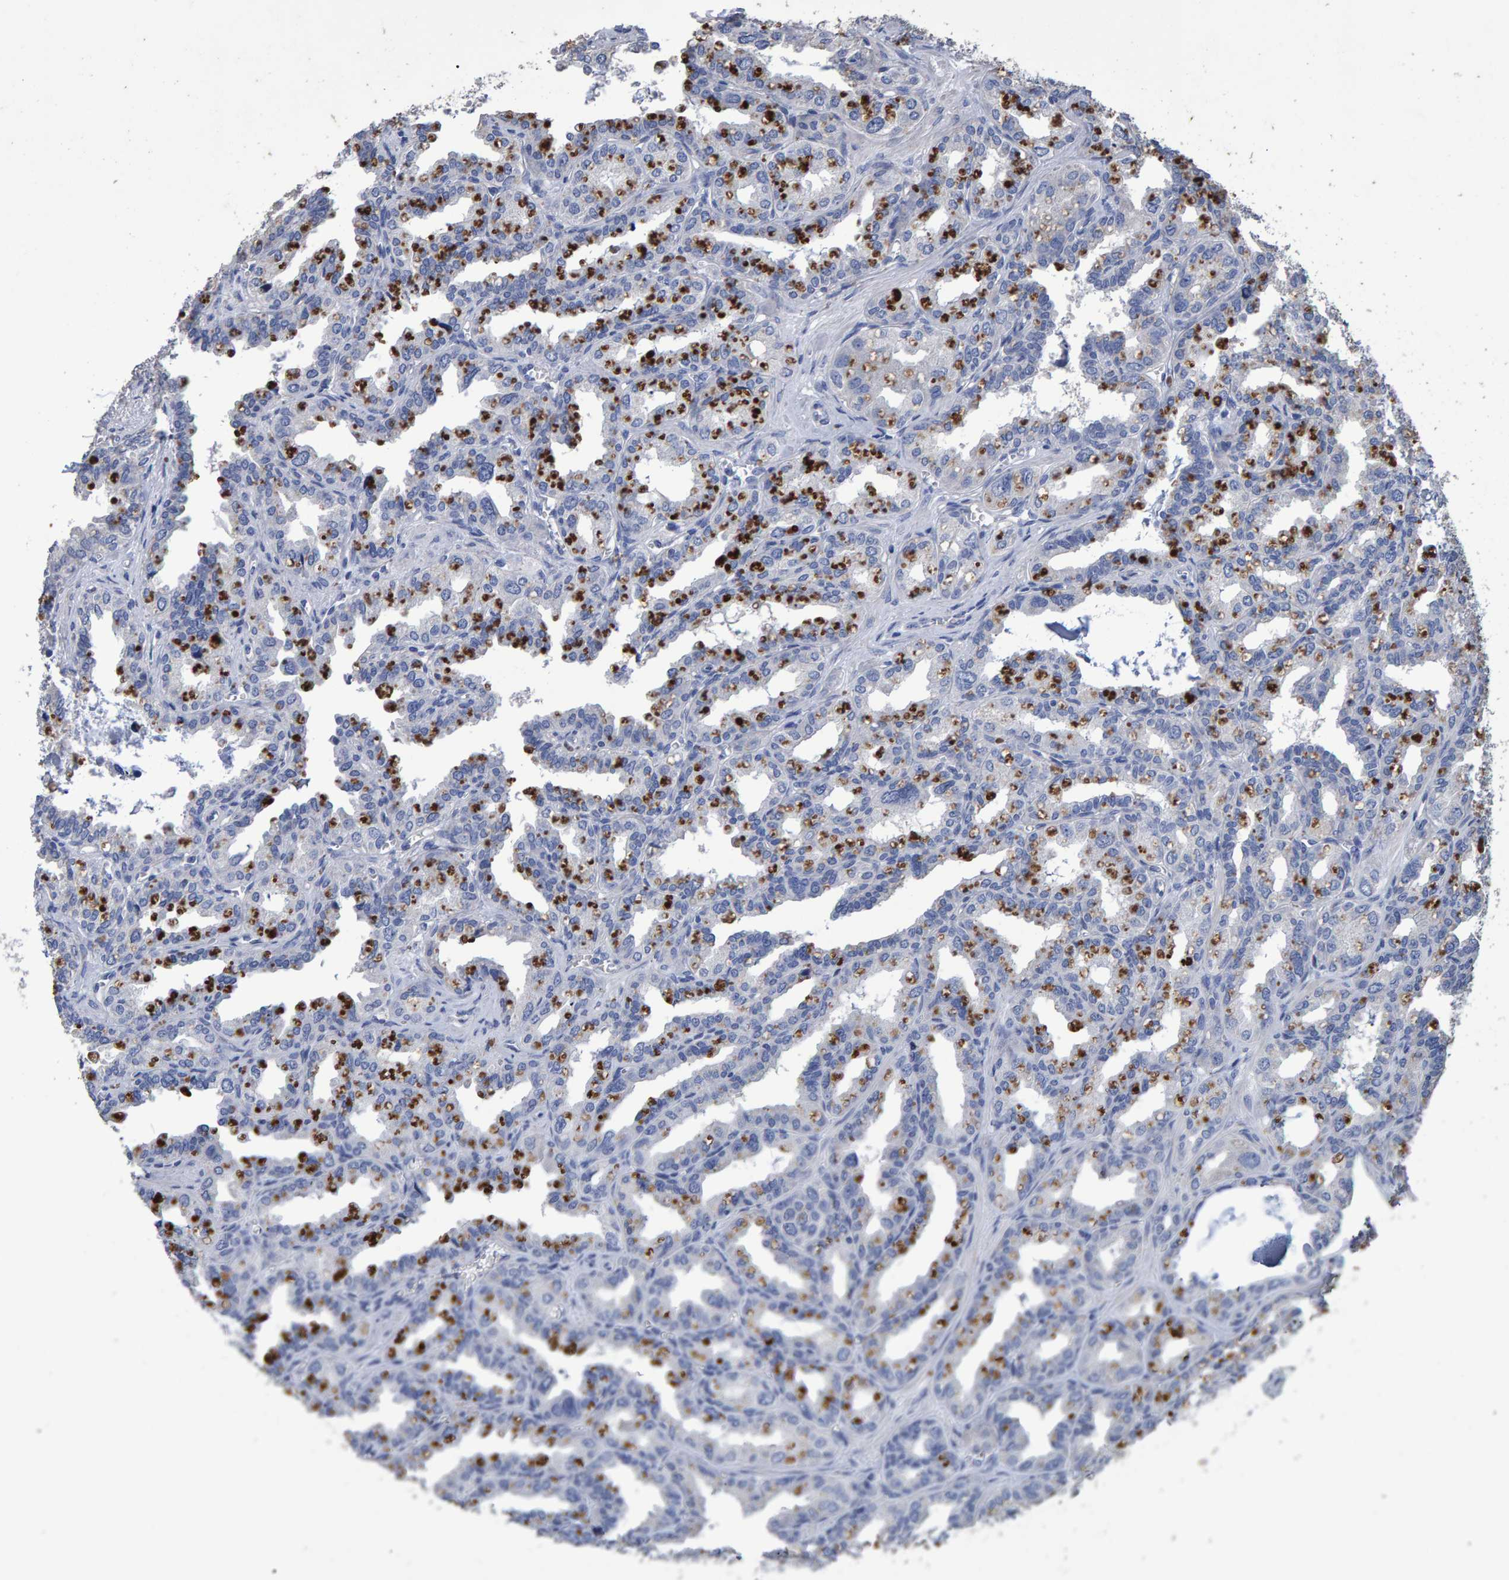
{"staining": {"intensity": "negative", "quantity": "none", "location": "none"}, "tissue": "seminal vesicle", "cell_type": "Glandular cells", "image_type": "normal", "snomed": [{"axis": "morphology", "description": "Normal tissue, NOS"}, {"axis": "topography", "description": "Prostate"}, {"axis": "topography", "description": "Seminal veicle"}], "caption": "An immunohistochemistry (IHC) histopathology image of normal seminal vesicle is shown. There is no staining in glandular cells of seminal vesicle. (Brightfield microscopy of DAB IHC at high magnification).", "gene": "HEMGN", "patient": {"sex": "male", "age": 51}}